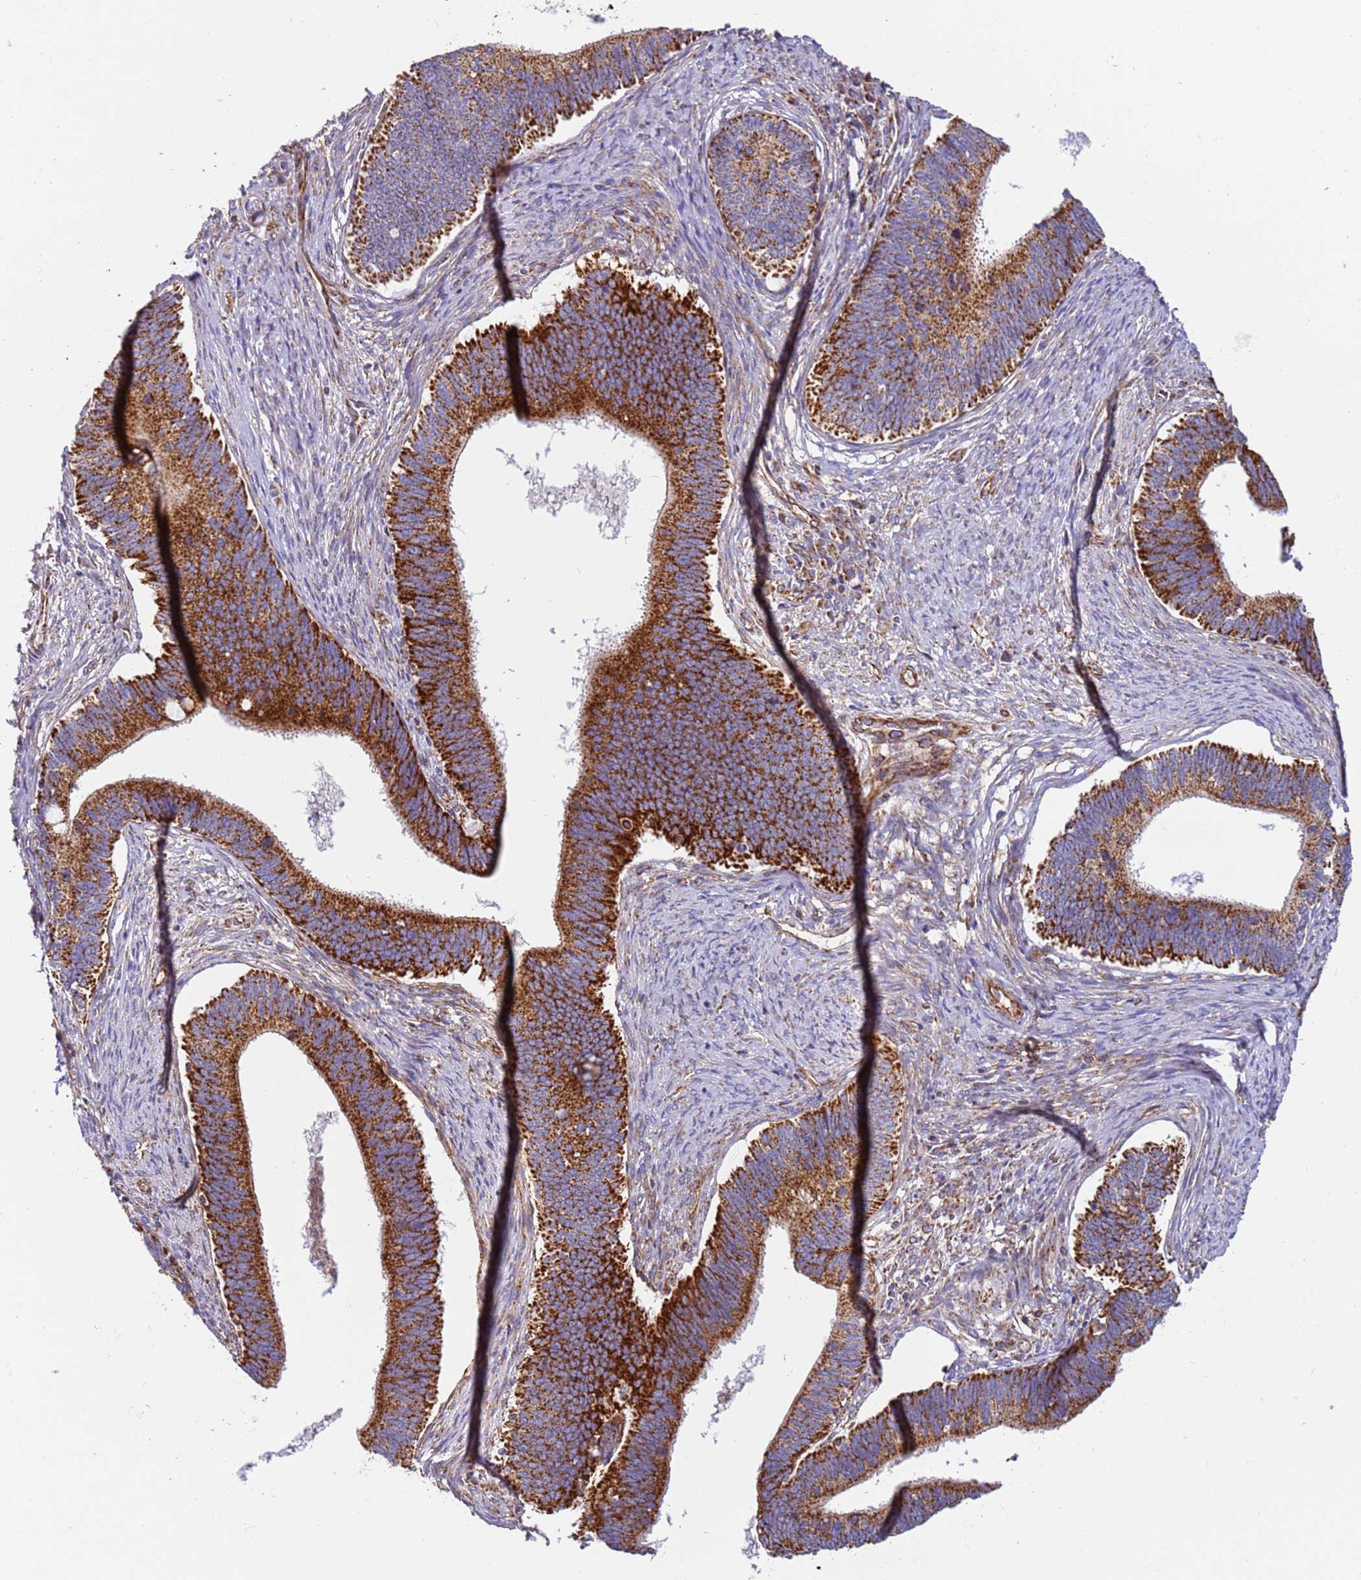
{"staining": {"intensity": "strong", "quantity": ">75%", "location": "cytoplasmic/membranous"}, "tissue": "cervical cancer", "cell_type": "Tumor cells", "image_type": "cancer", "snomed": [{"axis": "morphology", "description": "Adenocarcinoma, NOS"}, {"axis": "topography", "description": "Cervix"}], "caption": "A brown stain highlights strong cytoplasmic/membranous expression of a protein in human cervical cancer tumor cells. (brown staining indicates protein expression, while blue staining denotes nuclei).", "gene": "MRPL20", "patient": {"sex": "female", "age": 42}}